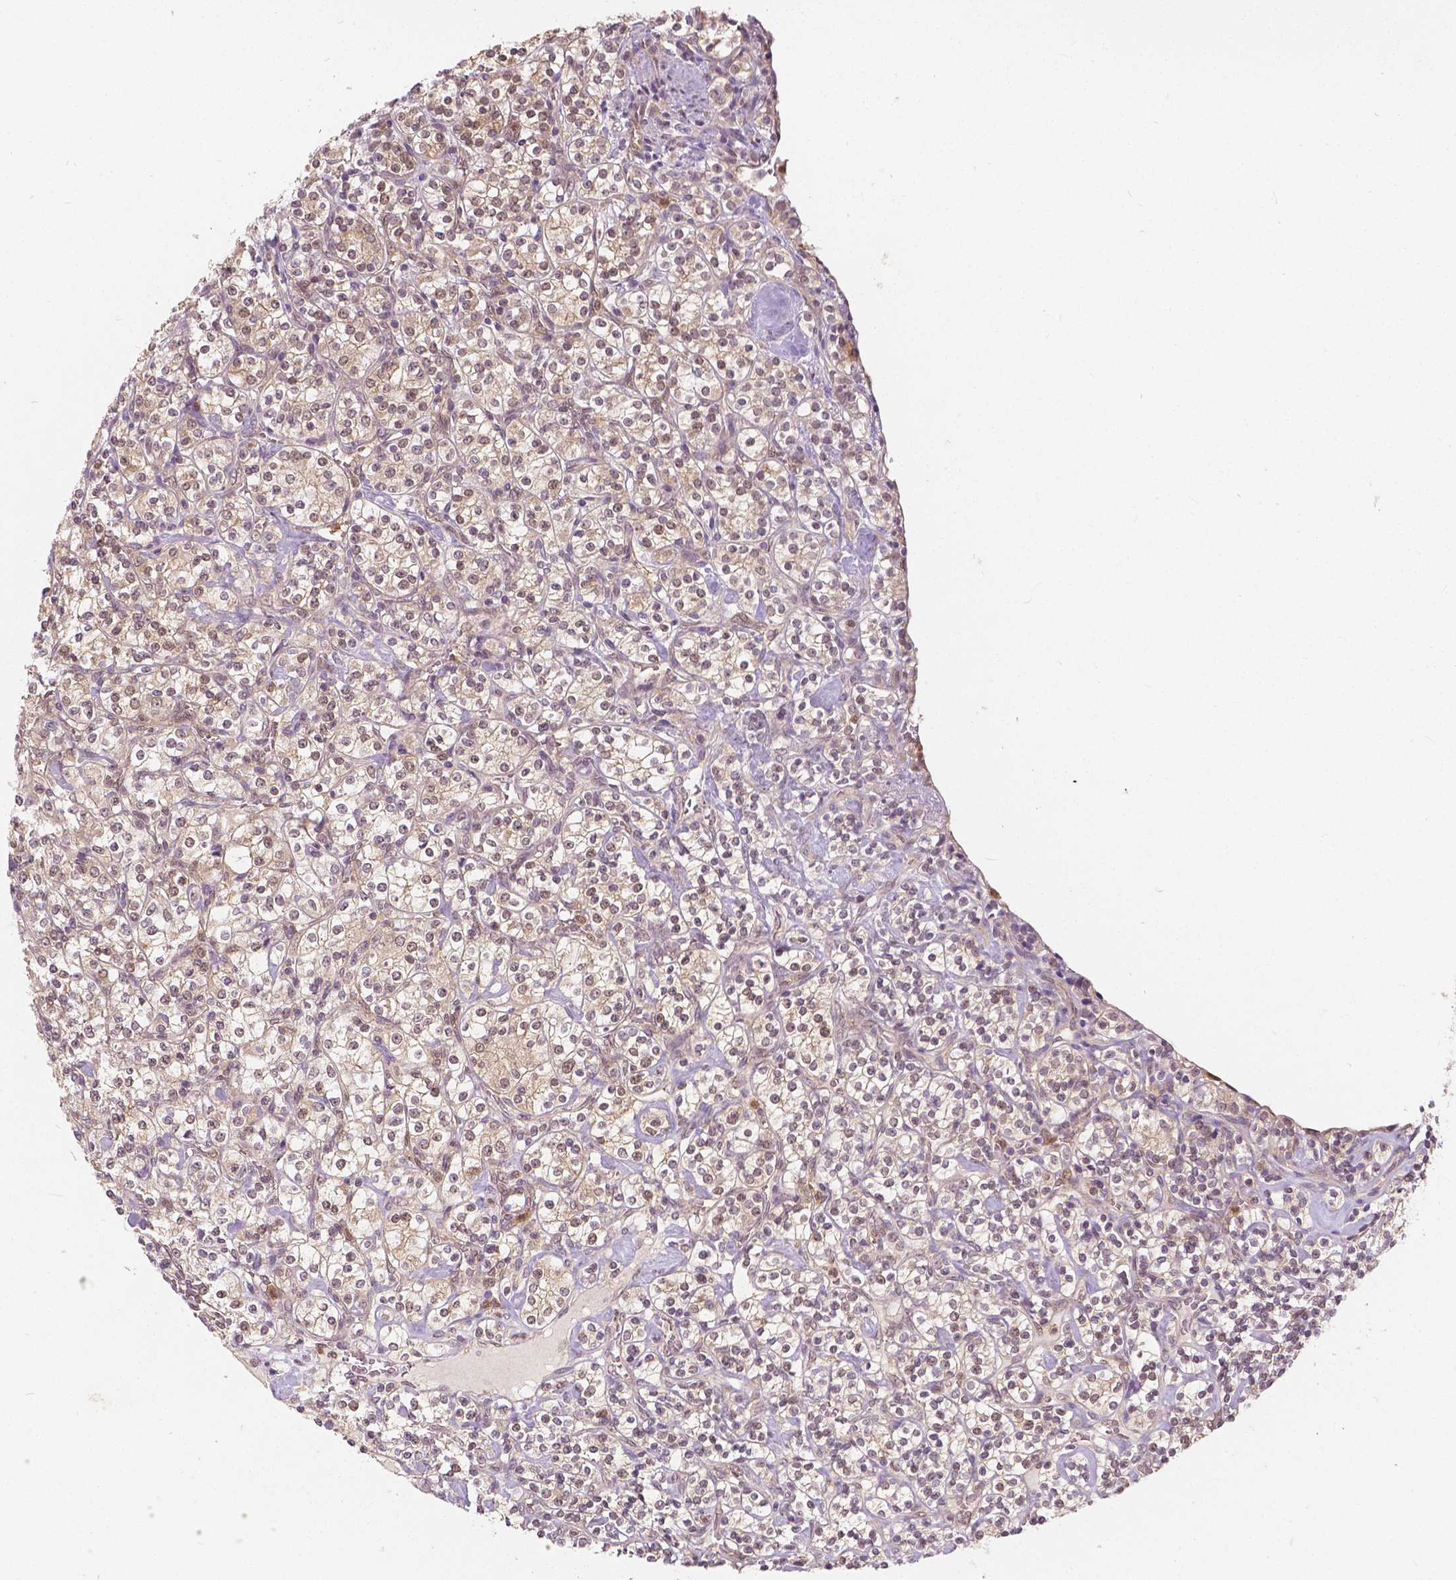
{"staining": {"intensity": "weak", "quantity": "25%-75%", "location": "cytoplasmic/membranous,nuclear"}, "tissue": "renal cancer", "cell_type": "Tumor cells", "image_type": "cancer", "snomed": [{"axis": "morphology", "description": "Adenocarcinoma, NOS"}, {"axis": "topography", "description": "Kidney"}], "caption": "The histopathology image exhibits a brown stain indicating the presence of a protein in the cytoplasmic/membranous and nuclear of tumor cells in renal adenocarcinoma.", "gene": "NAPRT", "patient": {"sex": "male", "age": 77}}